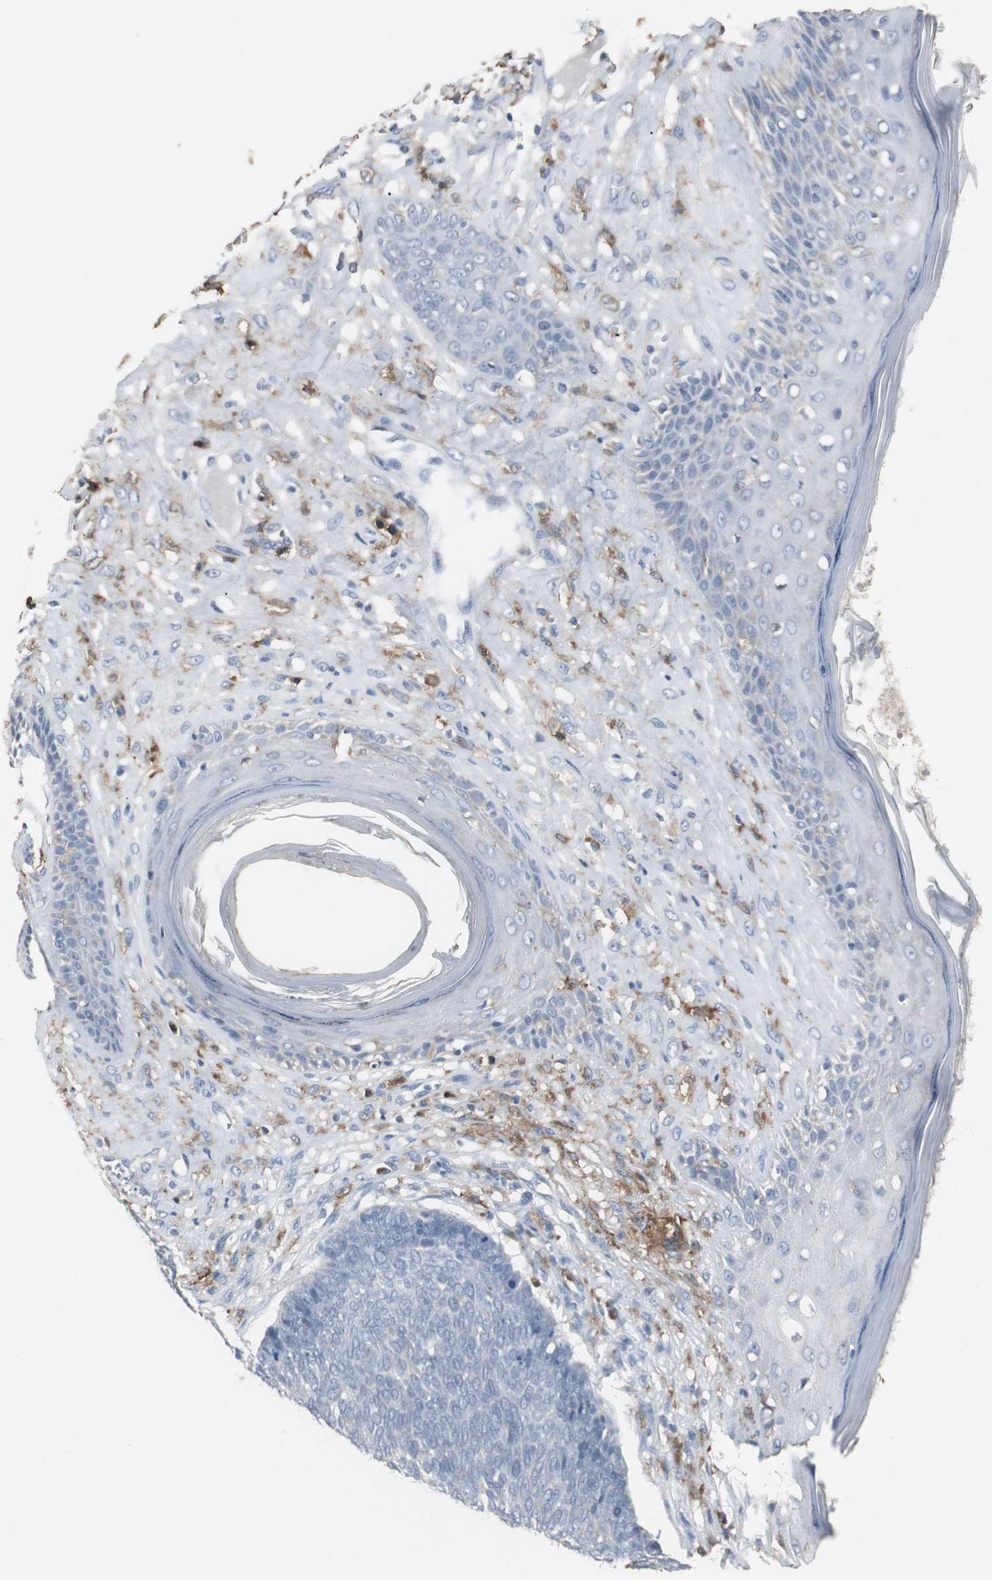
{"staining": {"intensity": "negative", "quantity": "none", "location": "none"}, "tissue": "skin cancer", "cell_type": "Tumor cells", "image_type": "cancer", "snomed": [{"axis": "morphology", "description": "Basal cell carcinoma"}, {"axis": "topography", "description": "Skin"}], "caption": "Immunohistochemical staining of human basal cell carcinoma (skin) exhibits no significant staining in tumor cells.", "gene": "NCF2", "patient": {"sex": "male", "age": 84}}